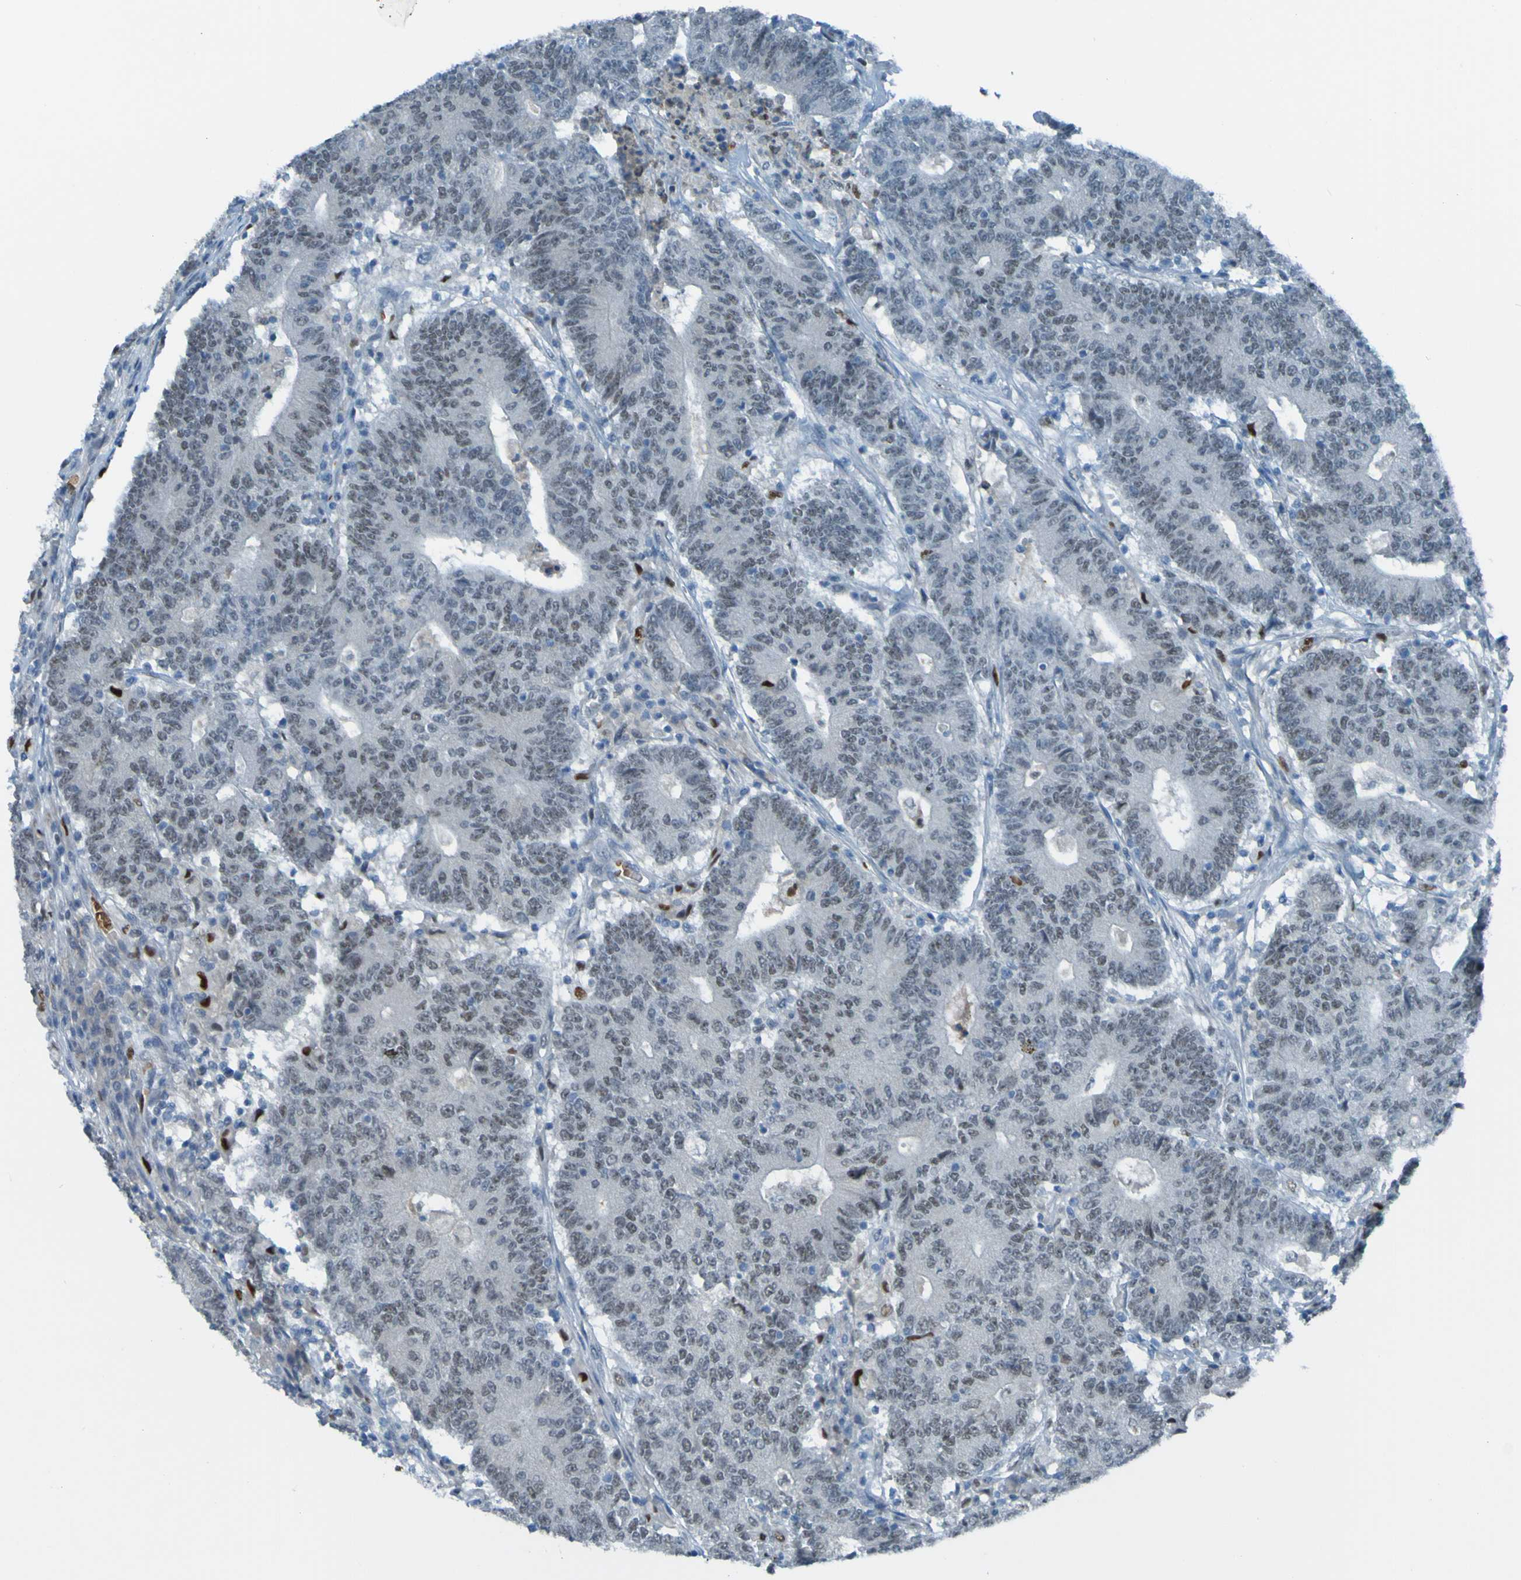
{"staining": {"intensity": "negative", "quantity": "none", "location": "none"}, "tissue": "colorectal cancer", "cell_type": "Tumor cells", "image_type": "cancer", "snomed": [{"axis": "morphology", "description": "Normal tissue, NOS"}, {"axis": "morphology", "description": "Adenocarcinoma, NOS"}, {"axis": "topography", "description": "Colon"}], "caption": "This is an immunohistochemistry histopathology image of colorectal cancer. There is no staining in tumor cells.", "gene": "USP36", "patient": {"sex": "female", "age": 75}}